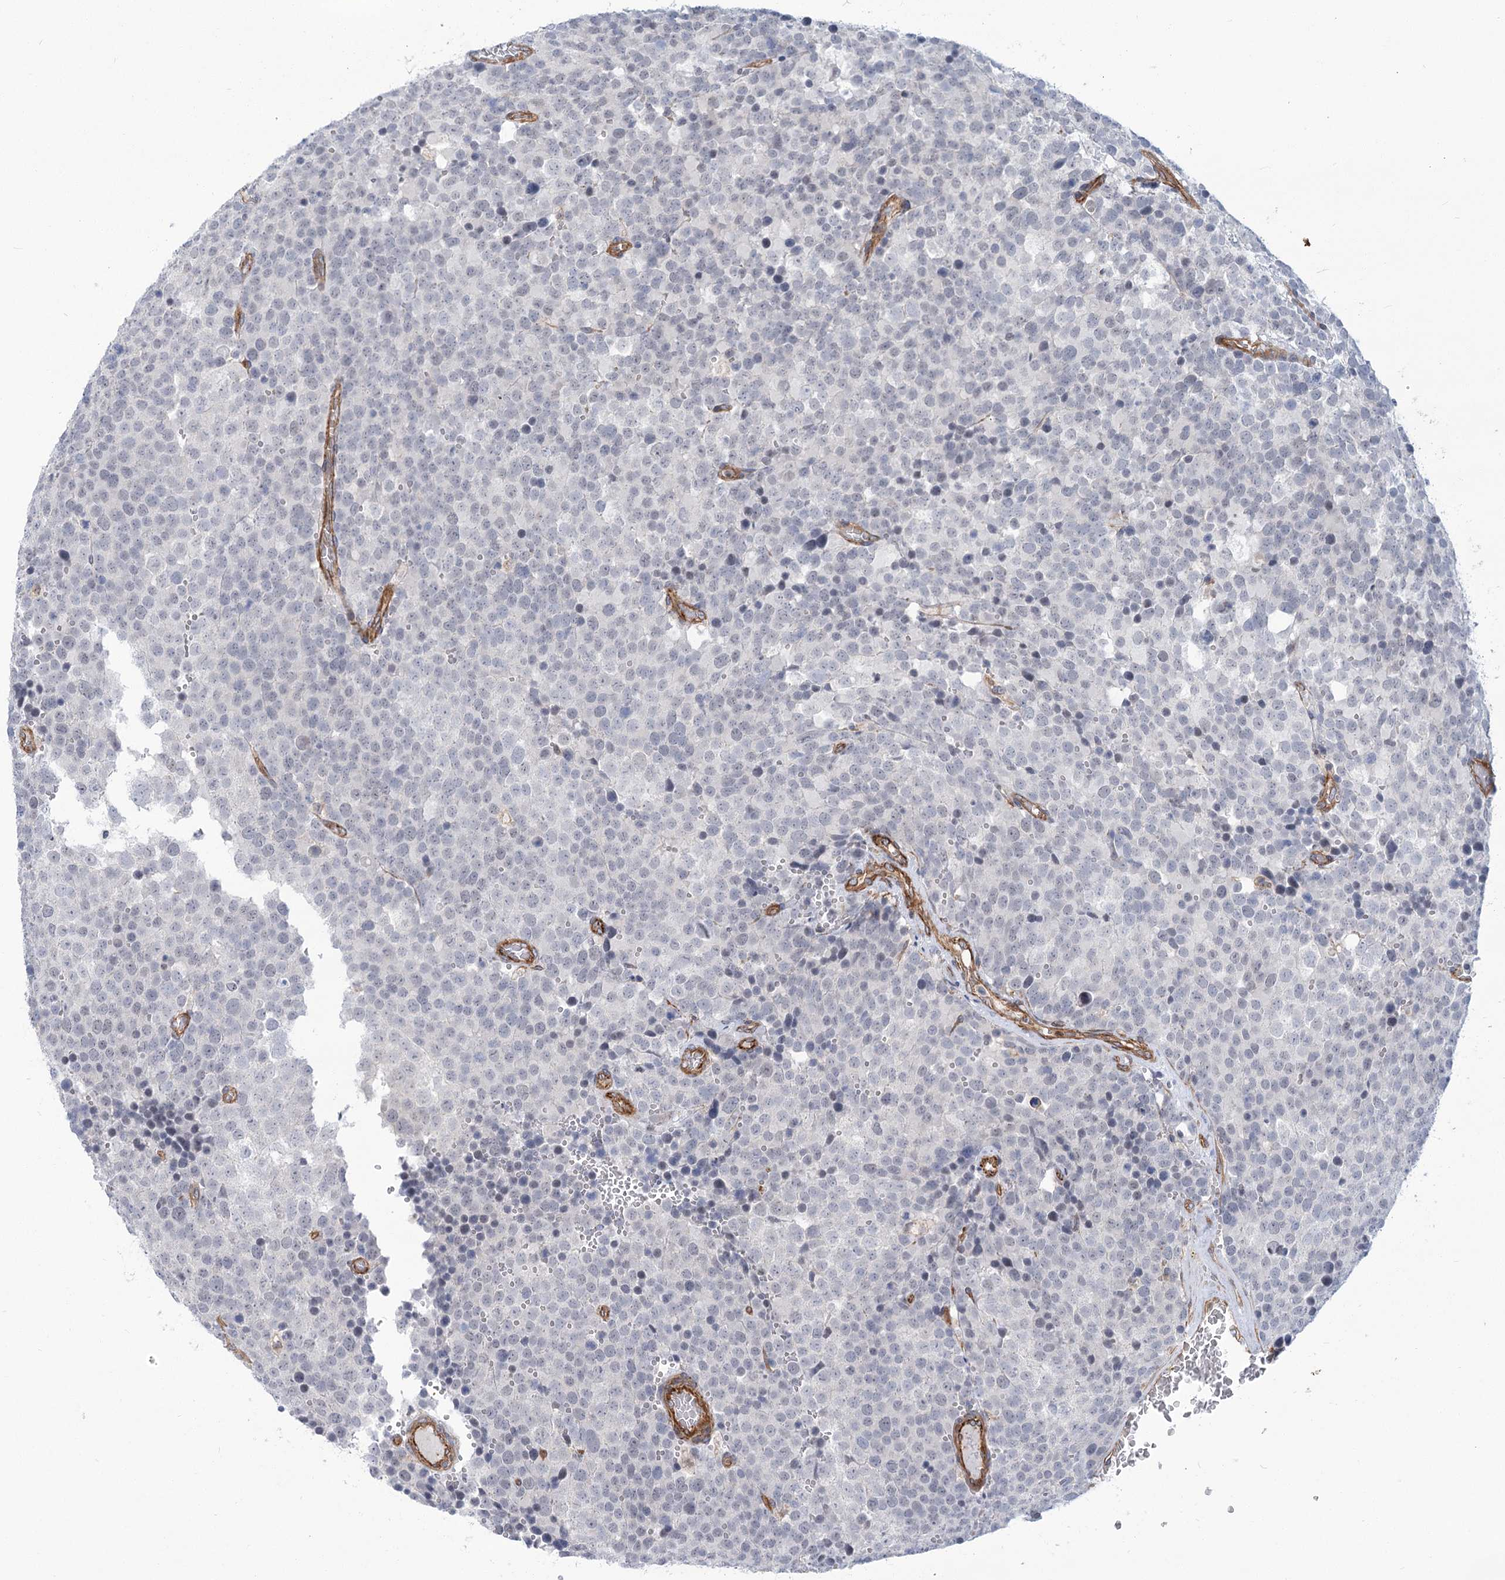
{"staining": {"intensity": "negative", "quantity": "none", "location": "none"}, "tissue": "testis cancer", "cell_type": "Tumor cells", "image_type": "cancer", "snomed": [{"axis": "morphology", "description": "Seminoma, NOS"}, {"axis": "topography", "description": "Testis"}], "caption": "Testis cancer was stained to show a protein in brown. There is no significant expression in tumor cells.", "gene": "THAP6", "patient": {"sex": "male", "age": 71}}